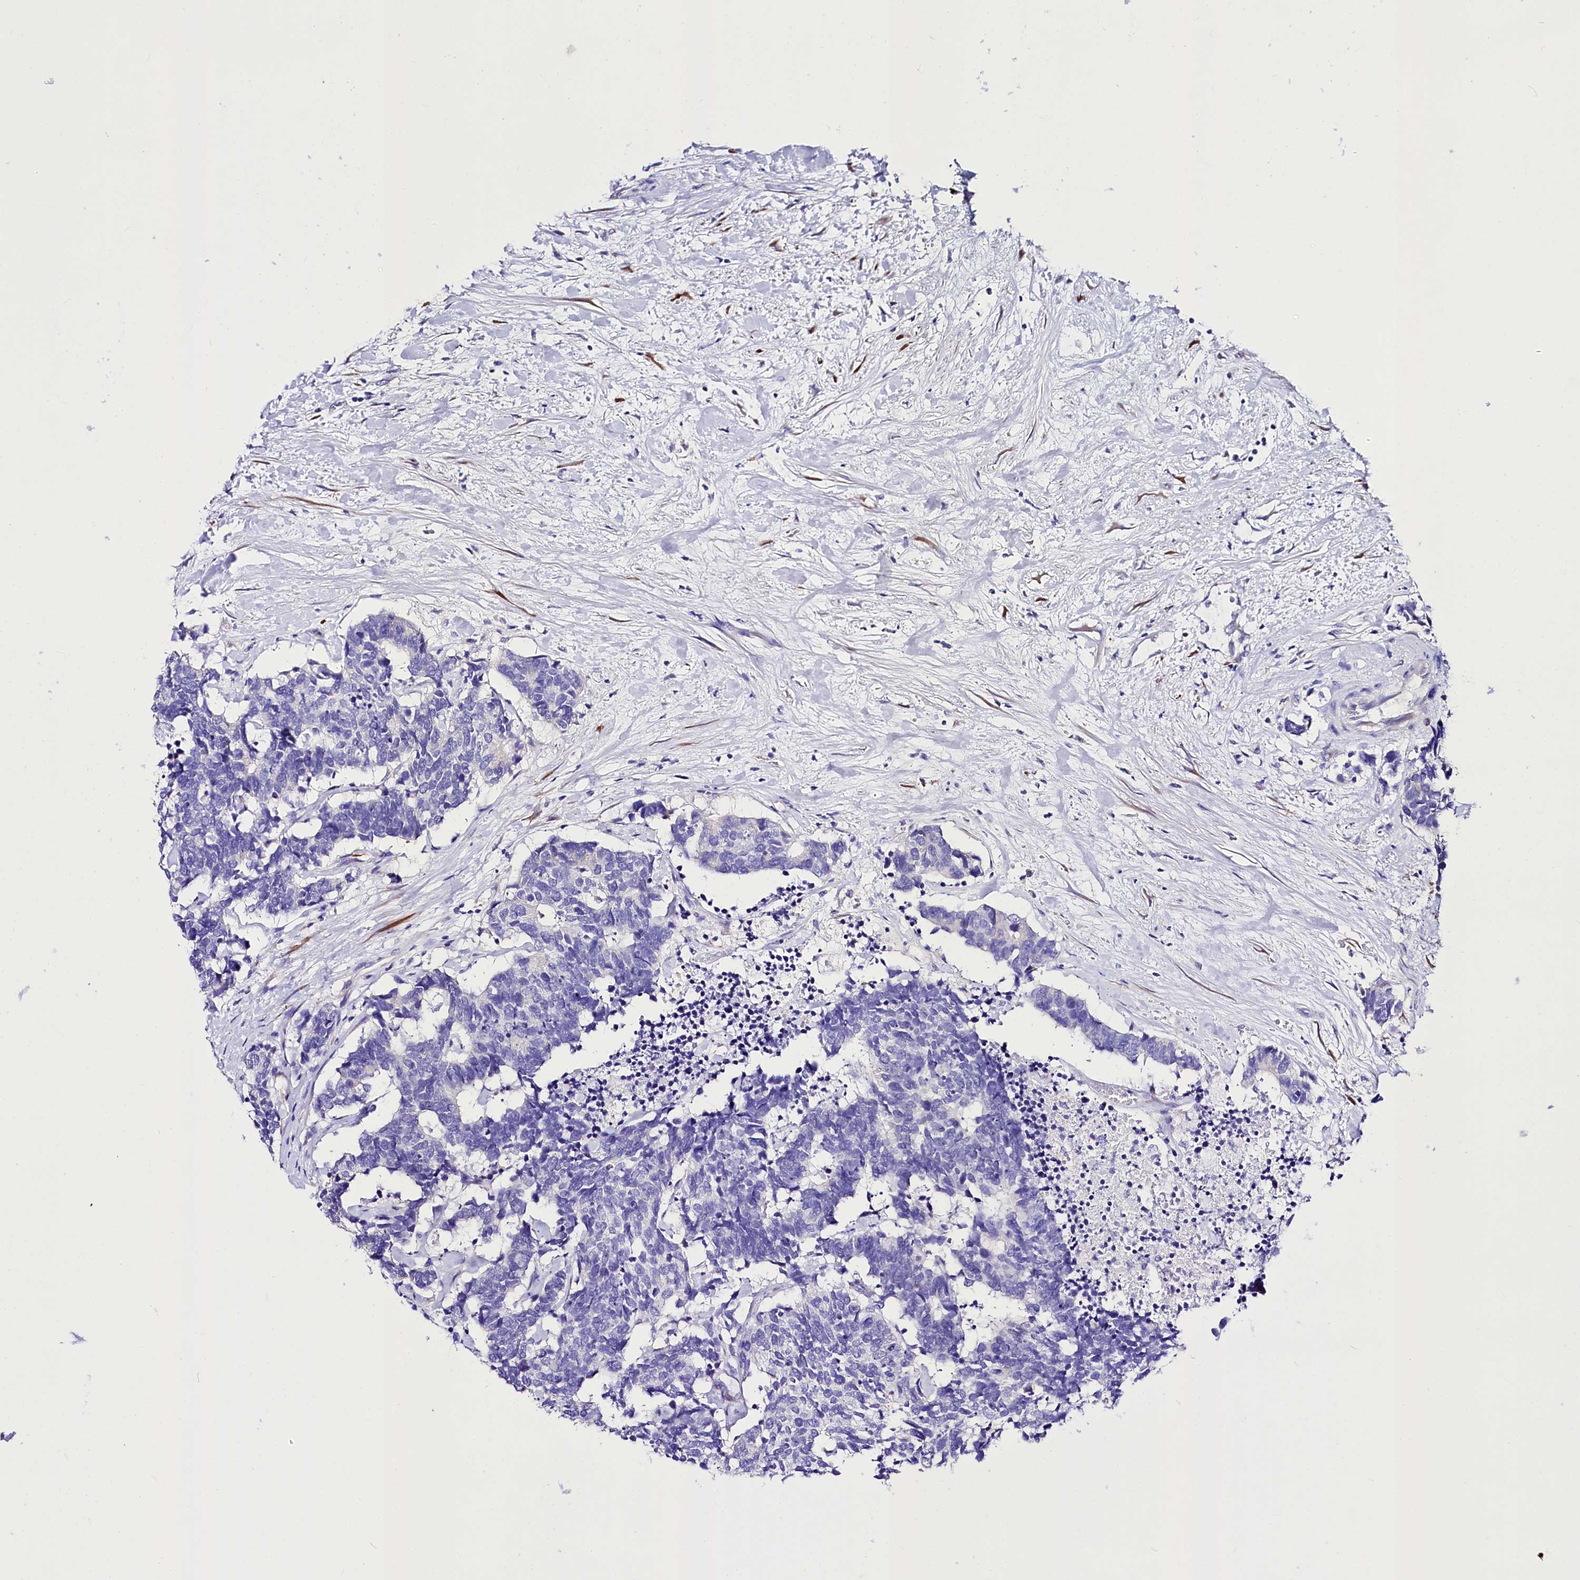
{"staining": {"intensity": "negative", "quantity": "none", "location": "none"}, "tissue": "carcinoid", "cell_type": "Tumor cells", "image_type": "cancer", "snomed": [{"axis": "morphology", "description": "Carcinoma, NOS"}, {"axis": "morphology", "description": "Carcinoid, malignant, NOS"}, {"axis": "topography", "description": "Urinary bladder"}], "caption": "A high-resolution micrograph shows IHC staining of carcinoma, which exhibits no significant staining in tumor cells. Brightfield microscopy of immunohistochemistry (IHC) stained with DAB (3,3'-diaminobenzidine) (brown) and hematoxylin (blue), captured at high magnification.", "gene": "A2ML1", "patient": {"sex": "male", "age": 57}}